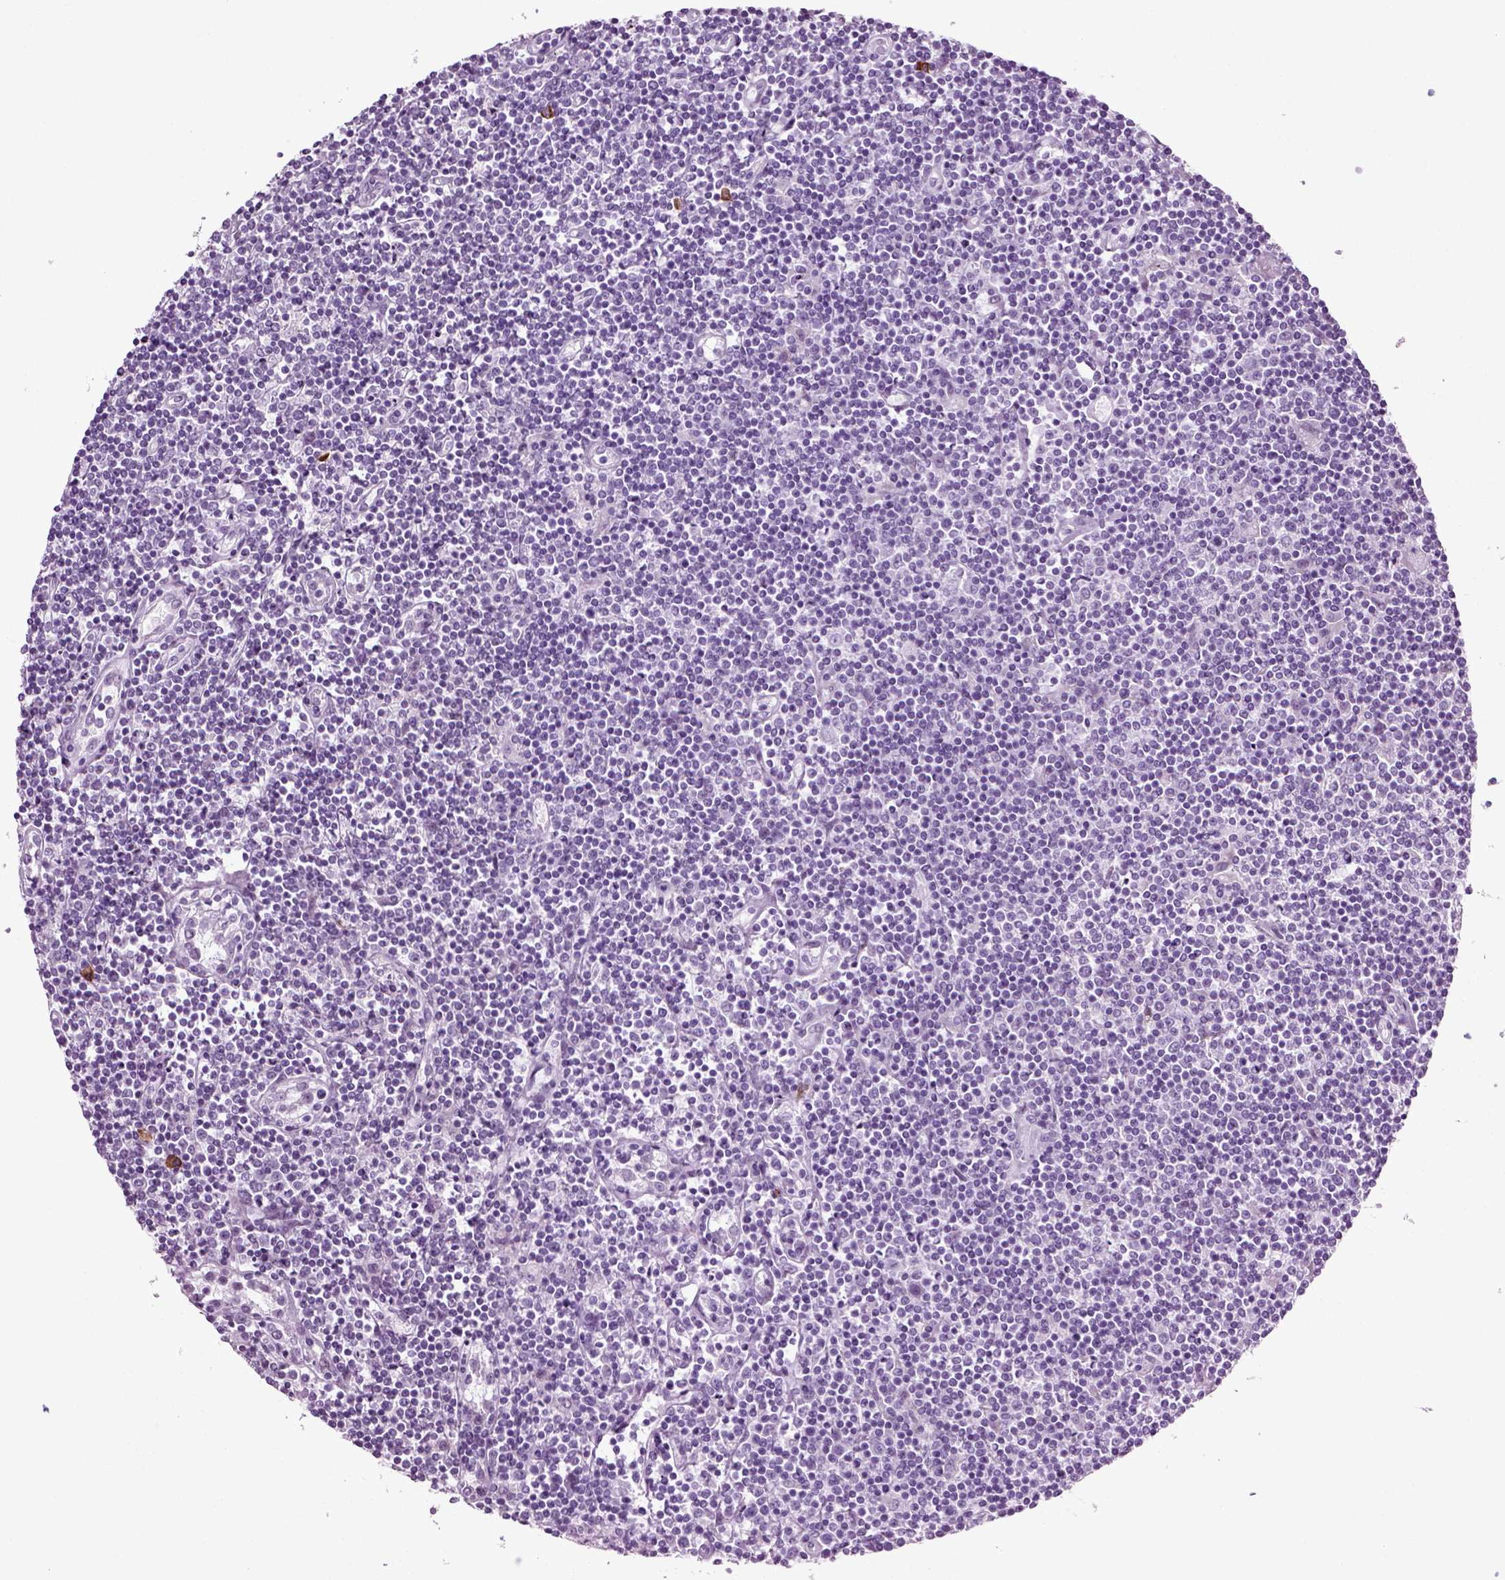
{"staining": {"intensity": "negative", "quantity": "none", "location": "none"}, "tissue": "lymphoma", "cell_type": "Tumor cells", "image_type": "cancer", "snomed": [{"axis": "morphology", "description": "Hodgkin's disease, NOS"}, {"axis": "topography", "description": "Lymph node"}], "caption": "IHC histopathology image of lymphoma stained for a protein (brown), which displays no expression in tumor cells.", "gene": "SLC26A8", "patient": {"sex": "male", "age": 40}}